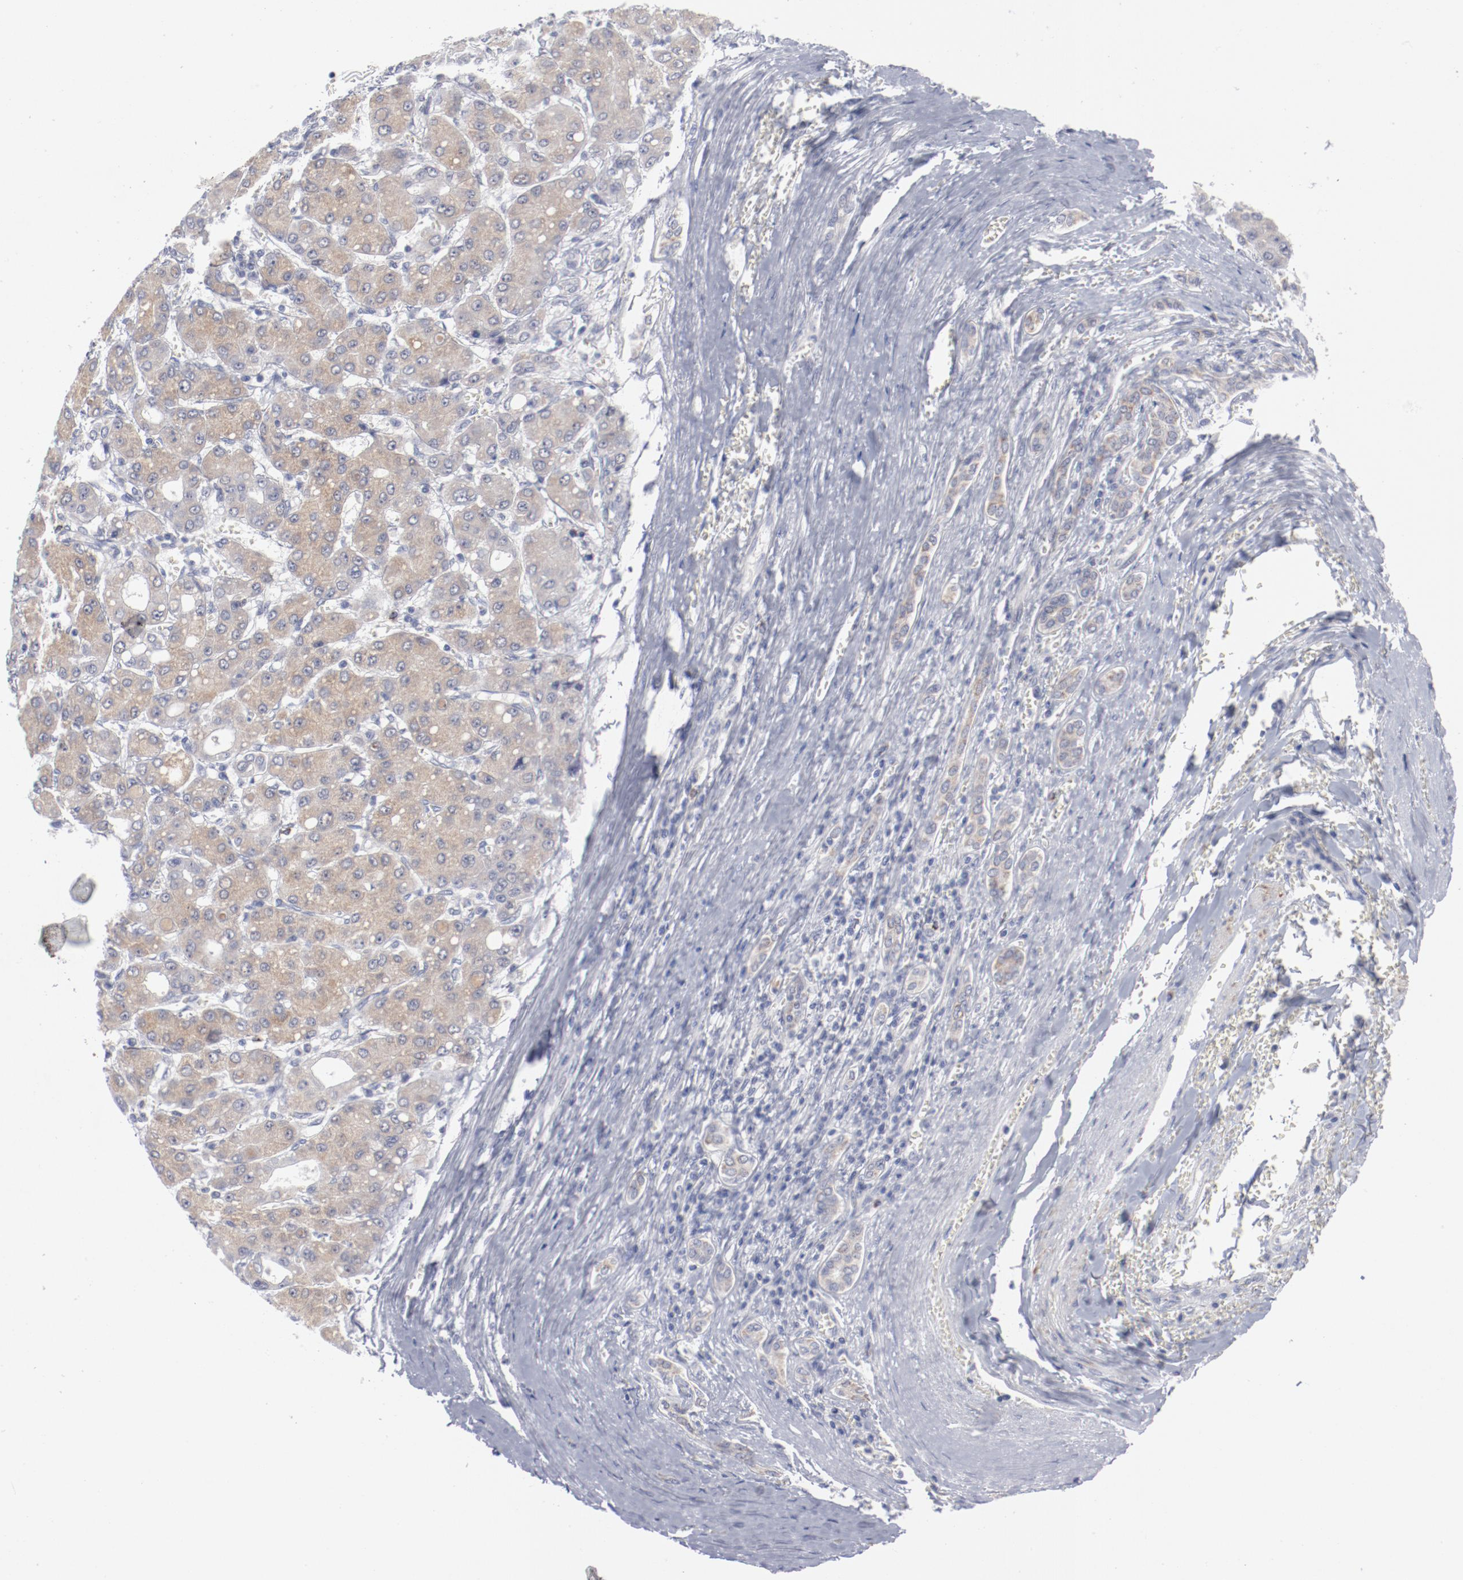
{"staining": {"intensity": "weak", "quantity": "25%-75%", "location": "cytoplasmic/membranous"}, "tissue": "liver cancer", "cell_type": "Tumor cells", "image_type": "cancer", "snomed": [{"axis": "morphology", "description": "Carcinoma, Hepatocellular, NOS"}, {"axis": "topography", "description": "Liver"}], "caption": "This photomicrograph shows liver cancer stained with immunohistochemistry to label a protein in brown. The cytoplasmic/membranous of tumor cells show weak positivity for the protein. Nuclei are counter-stained blue.", "gene": "SH3BGR", "patient": {"sex": "male", "age": 69}}